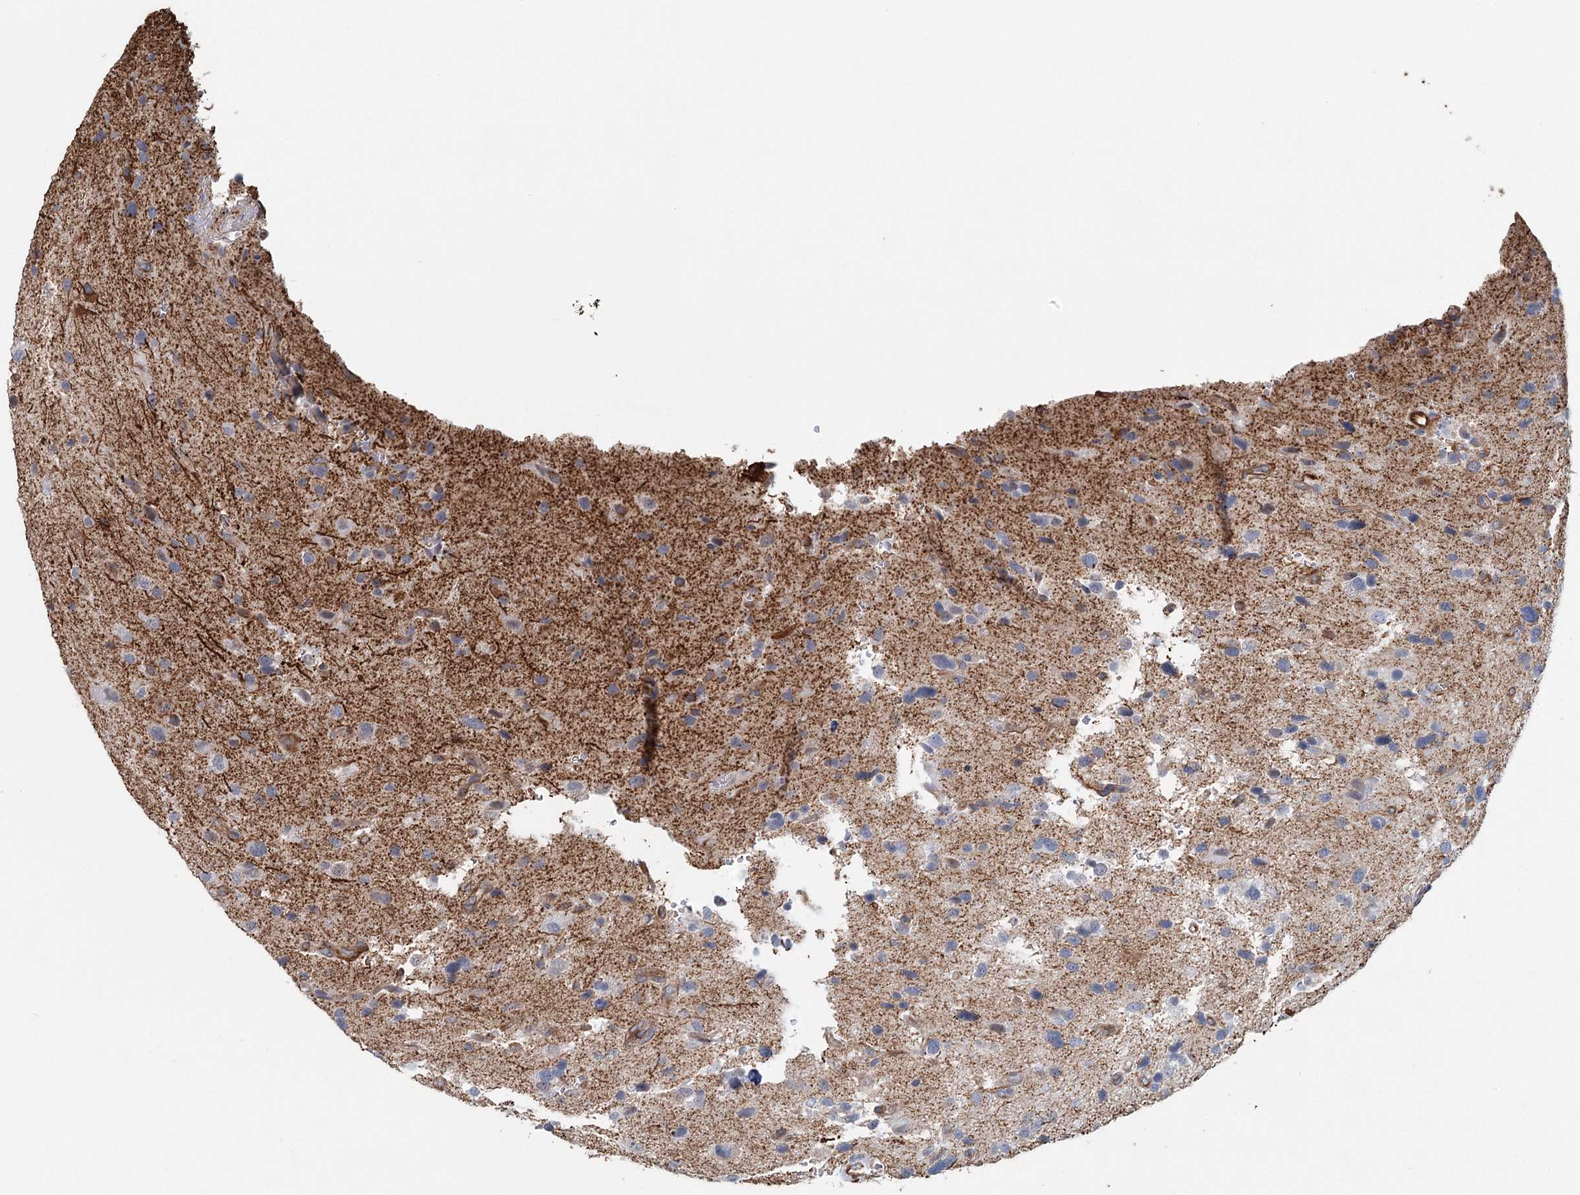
{"staining": {"intensity": "negative", "quantity": "none", "location": "none"}, "tissue": "glioma", "cell_type": "Tumor cells", "image_type": "cancer", "snomed": [{"axis": "morphology", "description": "Glioma, malignant, High grade"}, {"axis": "topography", "description": "Brain"}], "caption": "DAB immunohistochemical staining of human glioma demonstrates no significant expression in tumor cells.", "gene": "SYNPO", "patient": {"sex": "male", "age": 33}}